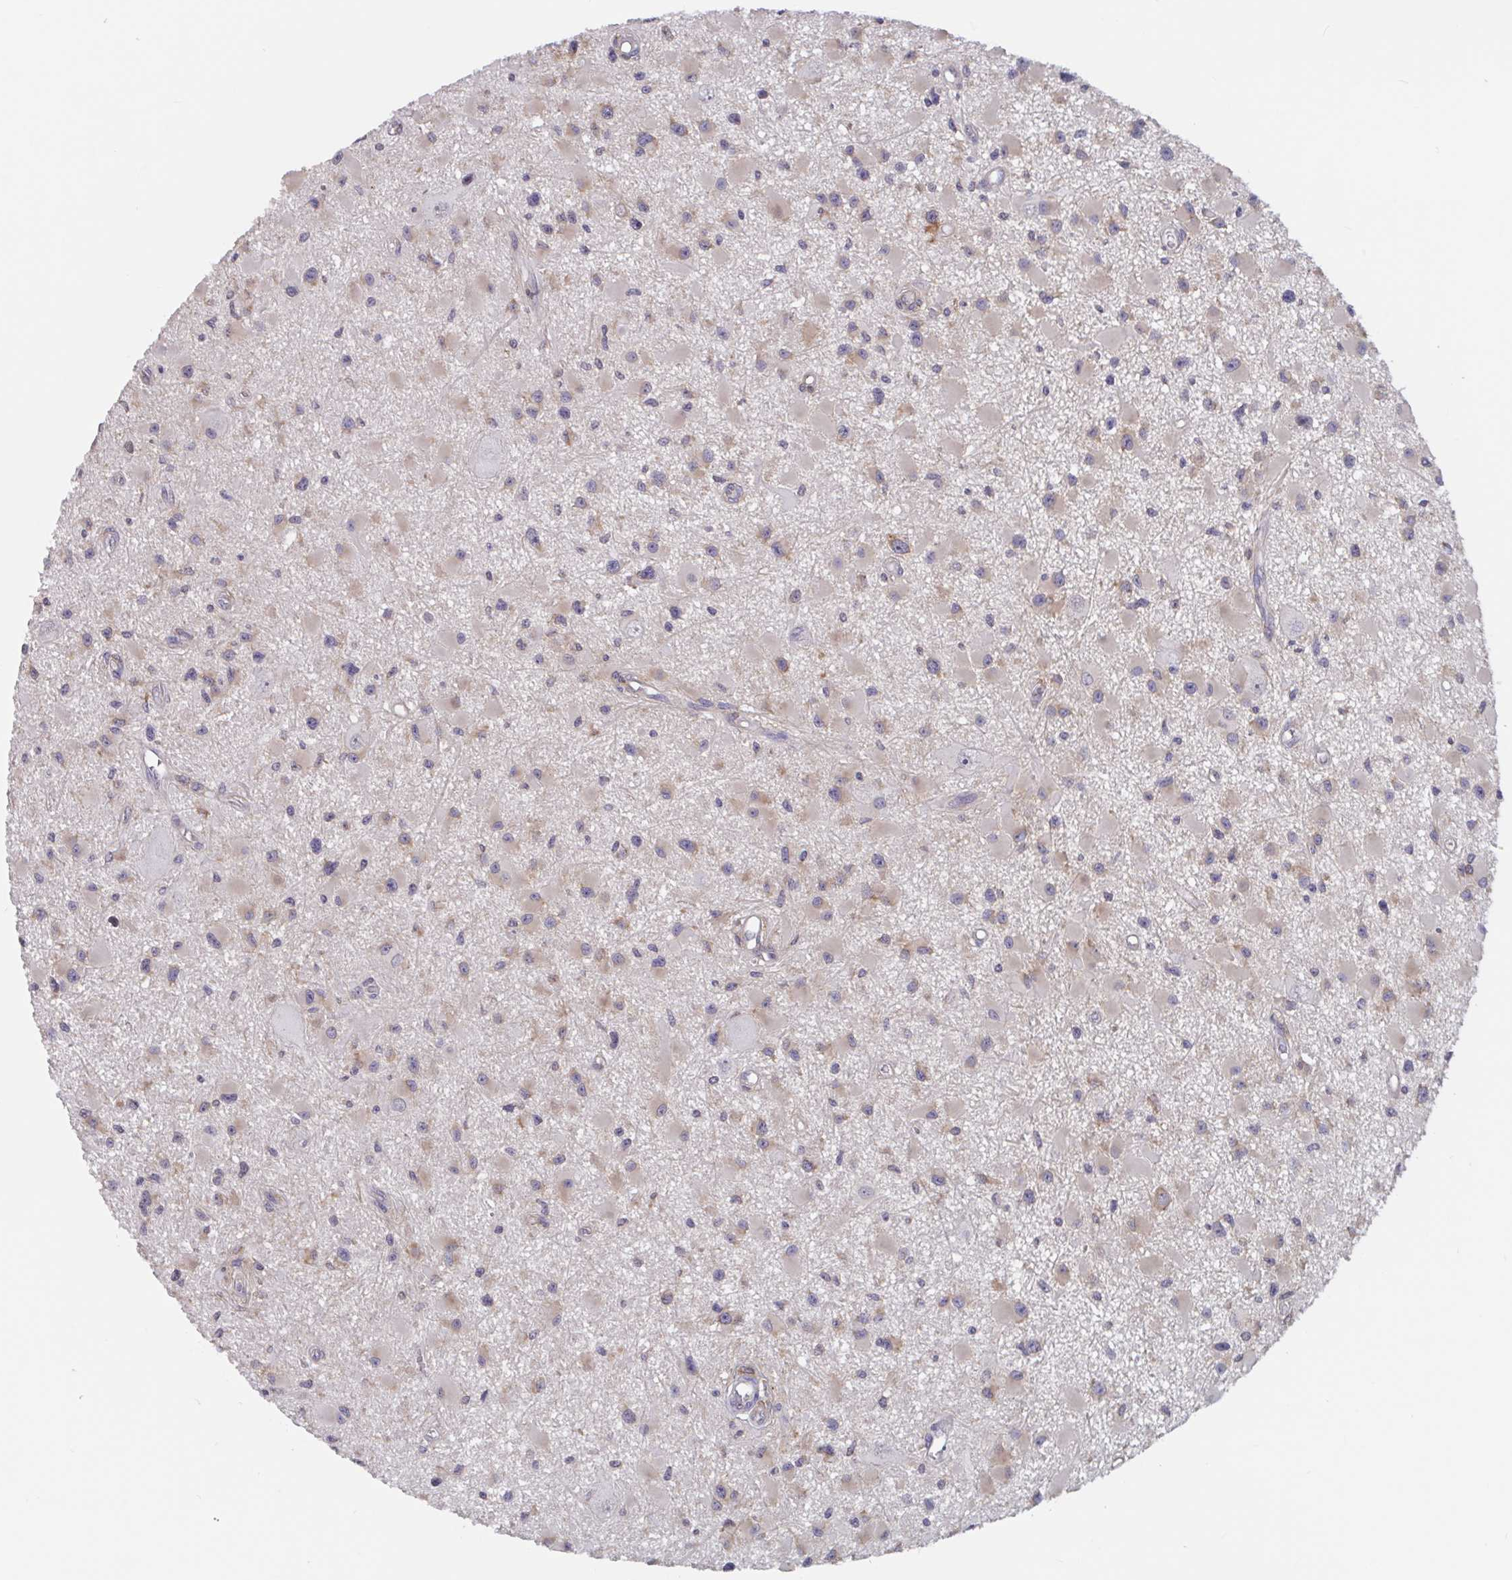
{"staining": {"intensity": "weak", "quantity": "25%-75%", "location": "cytoplasmic/membranous"}, "tissue": "glioma", "cell_type": "Tumor cells", "image_type": "cancer", "snomed": [{"axis": "morphology", "description": "Glioma, malignant, High grade"}, {"axis": "topography", "description": "Brain"}], "caption": "A brown stain highlights weak cytoplasmic/membranous expression of a protein in glioma tumor cells.", "gene": "SNX8", "patient": {"sex": "male", "age": 54}}